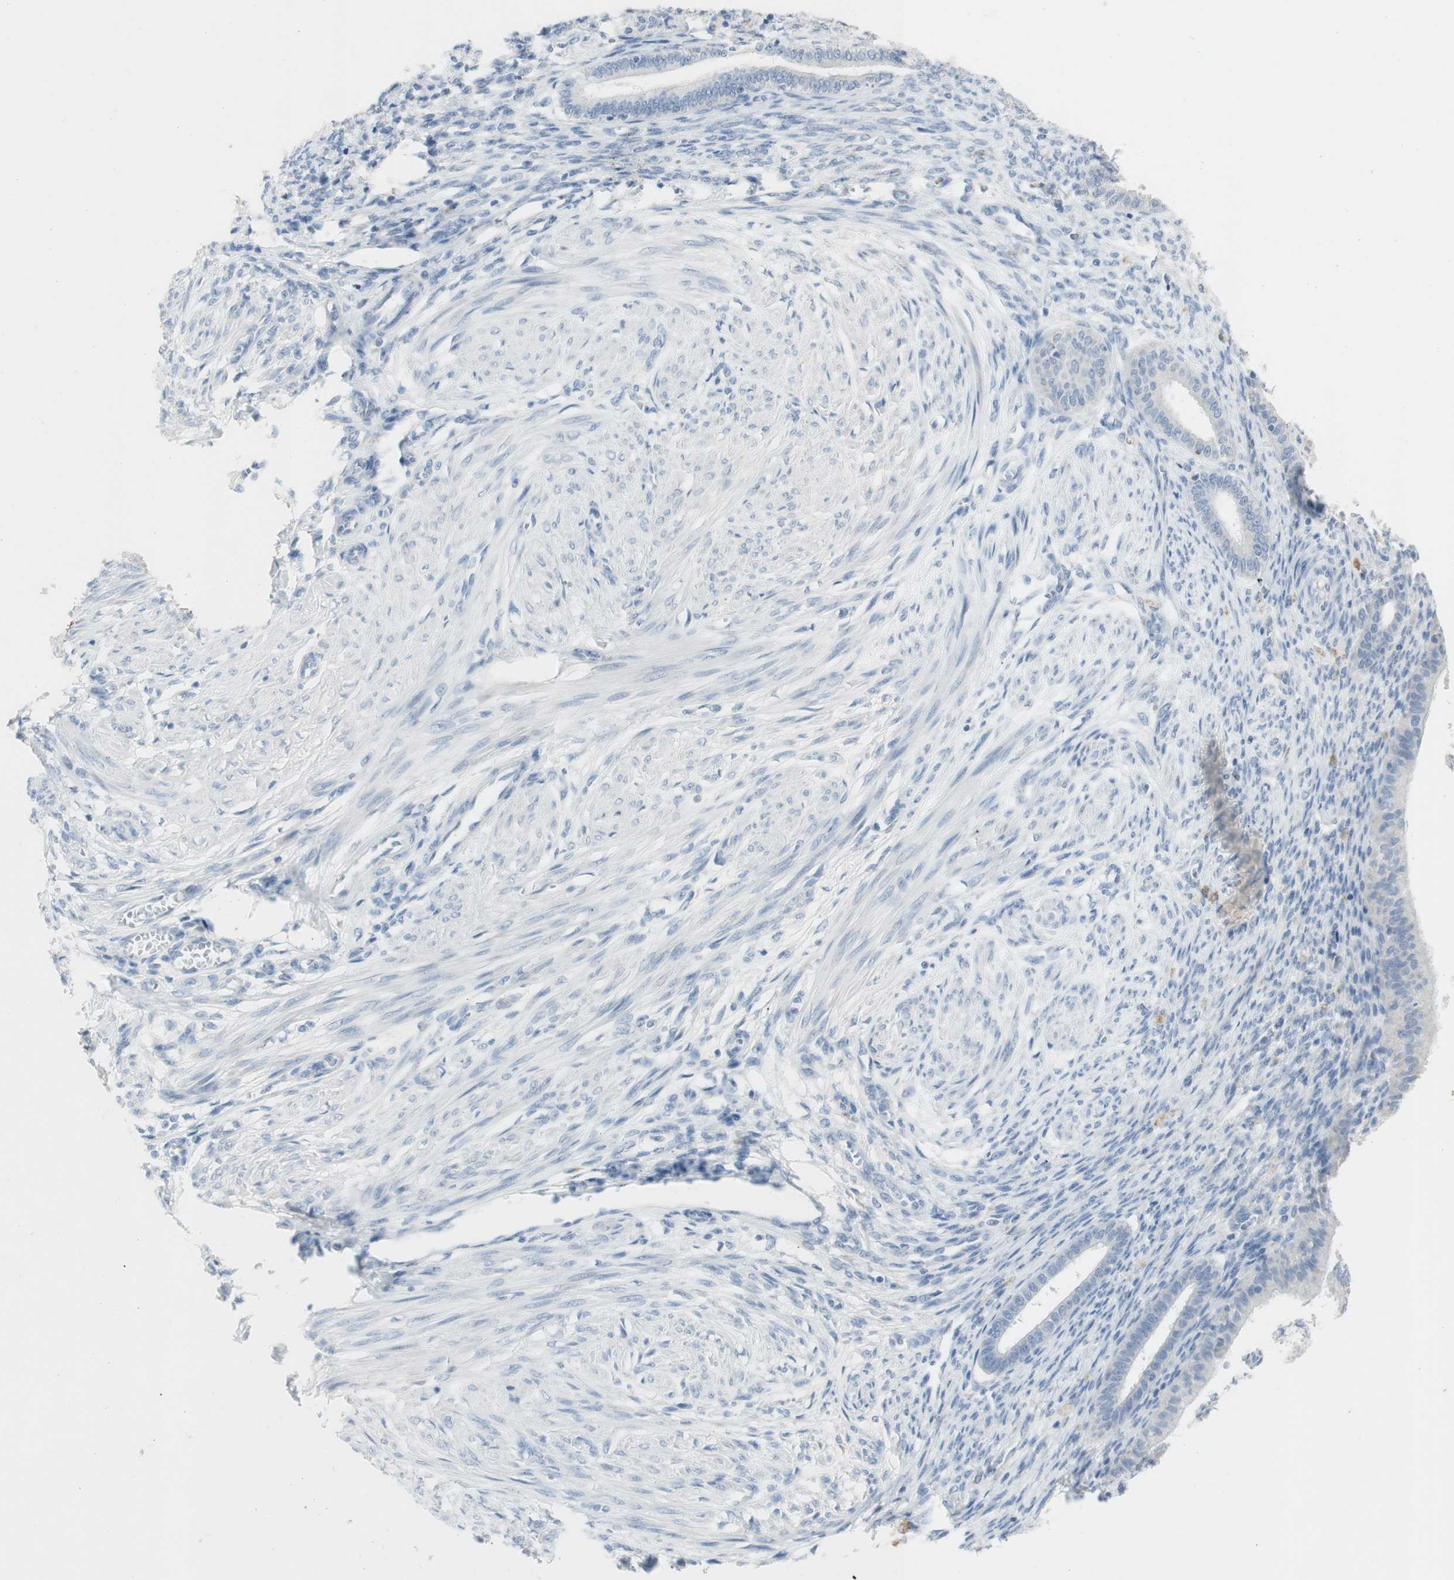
{"staining": {"intensity": "negative", "quantity": "none", "location": "none"}, "tissue": "endometrium", "cell_type": "Cells in endometrial stroma", "image_type": "normal", "snomed": [{"axis": "morphology", "description": "Normal tissue, NOS"}, {"axis": "topography", "description": "Endometrium"}], "caption": "The histopathology image exhibits no significant staining in cells in endometrial stroma of endometrium. The staining was performed using DAB (3,3'-diaminobenzidine) to visualize the protein expression in brown, while the nuclei were stained in blue with hematoxylin (Magnification: 20x).", "gene": "ART3", "patient": {"sex": "female", "age": 72}}